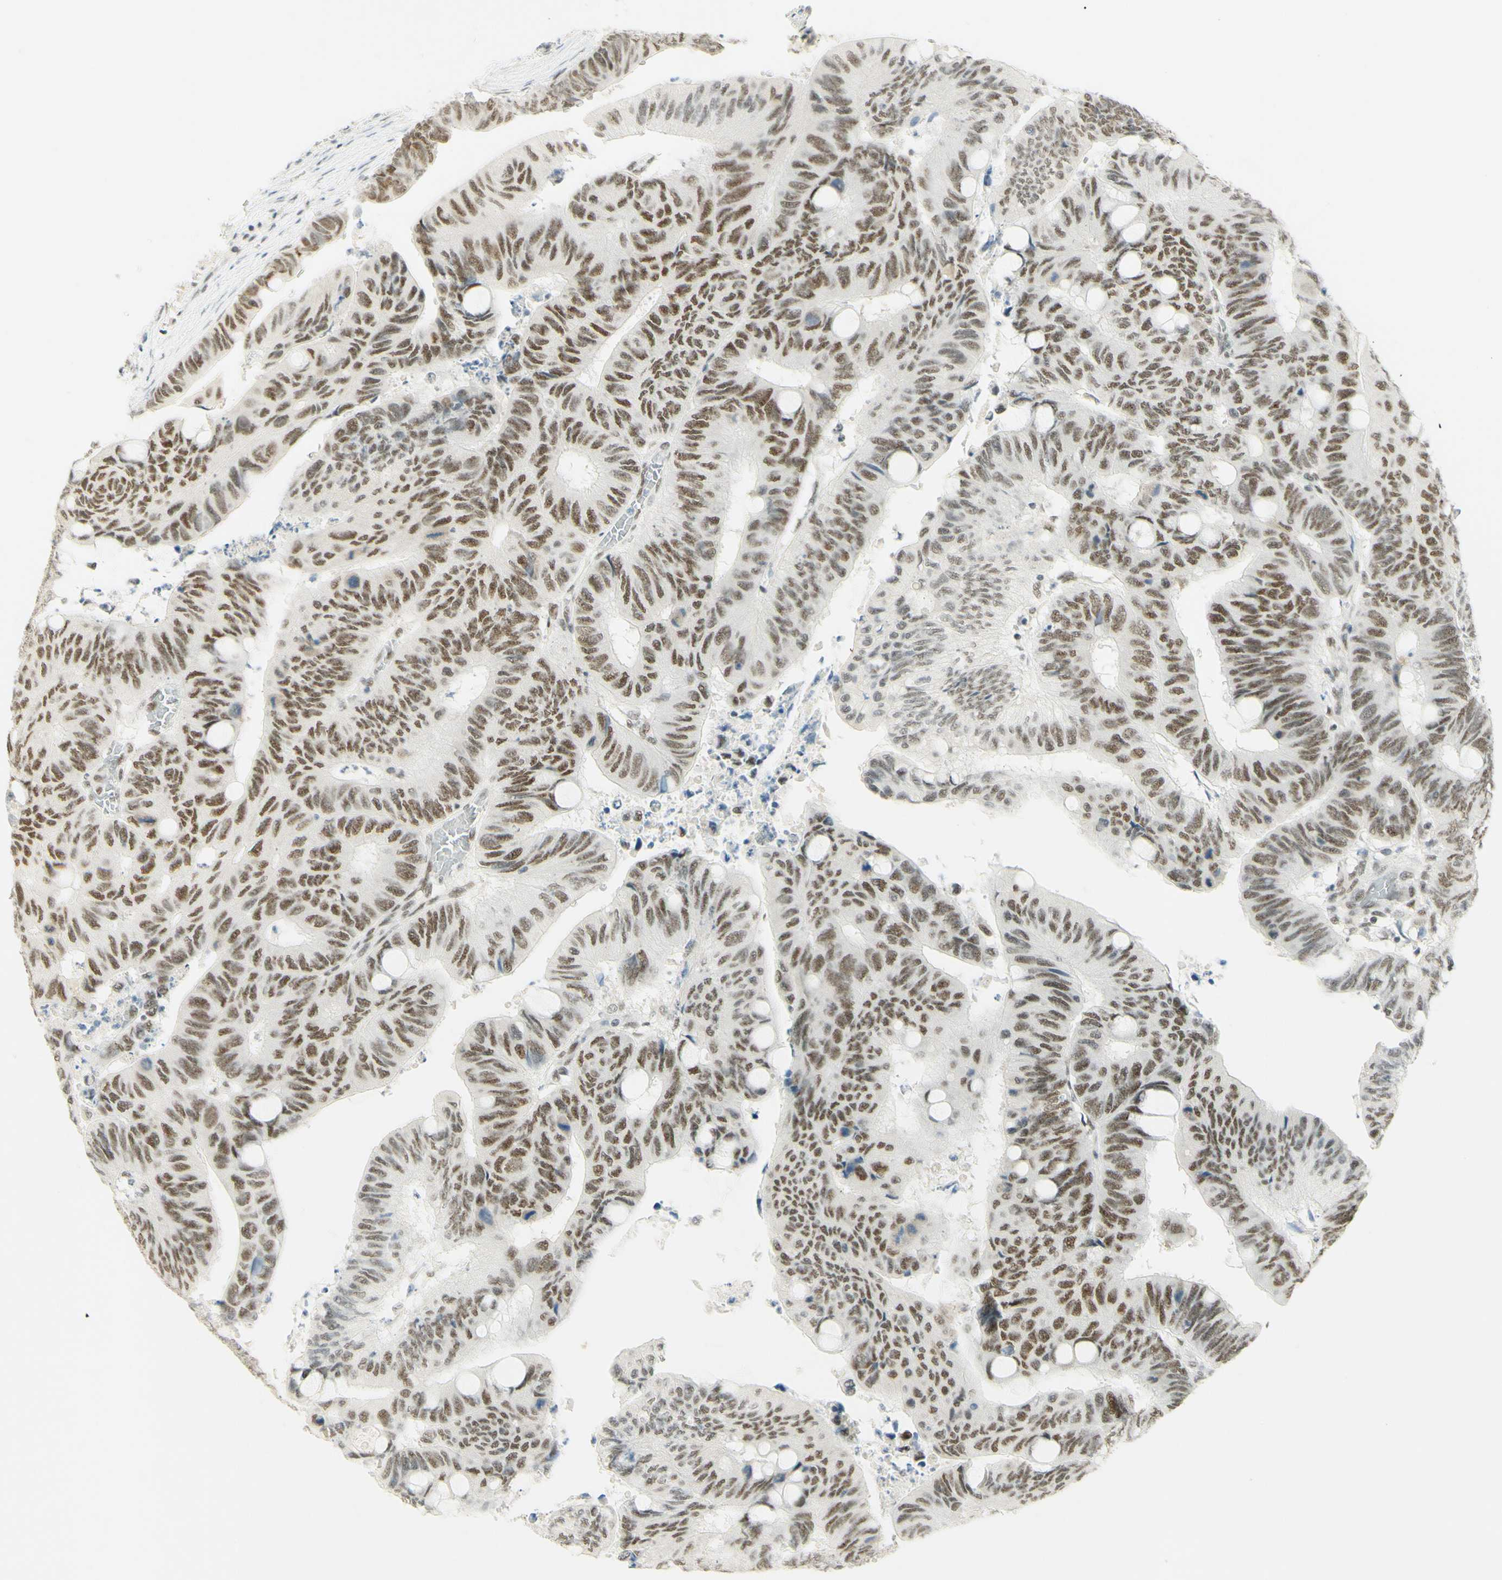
{"staining": {"intensity": "moderate", "quantity": ">75%", "location": "nuclear"}, "tissue": "colorectal cancer", "cell_type": "Tumor cells", "image_type": "cancer", "snomed": [{"axis": "morphology", "description": "Normal tissue, NOS"}, {"axis": "morphology", "description": "Adenocarcinoma, NOS"}, {"axis": "topography", "description": "Rectum"}, {"axis": "topography", "description": "Peripheral nerve tissue"}], "caption": "Colorectal cancer (adenocarcinoma) tissue demonstrates moderate nuclear positivity in approximately >75% of tumor cells, visualized by immunohistochemistry. (Stains: DAB in brown, nuclei in blue, Microscopy: brightfield microscopy at high magnification).", "gene": "PMS2", "patient": {"sex": "male", "age": 92}}